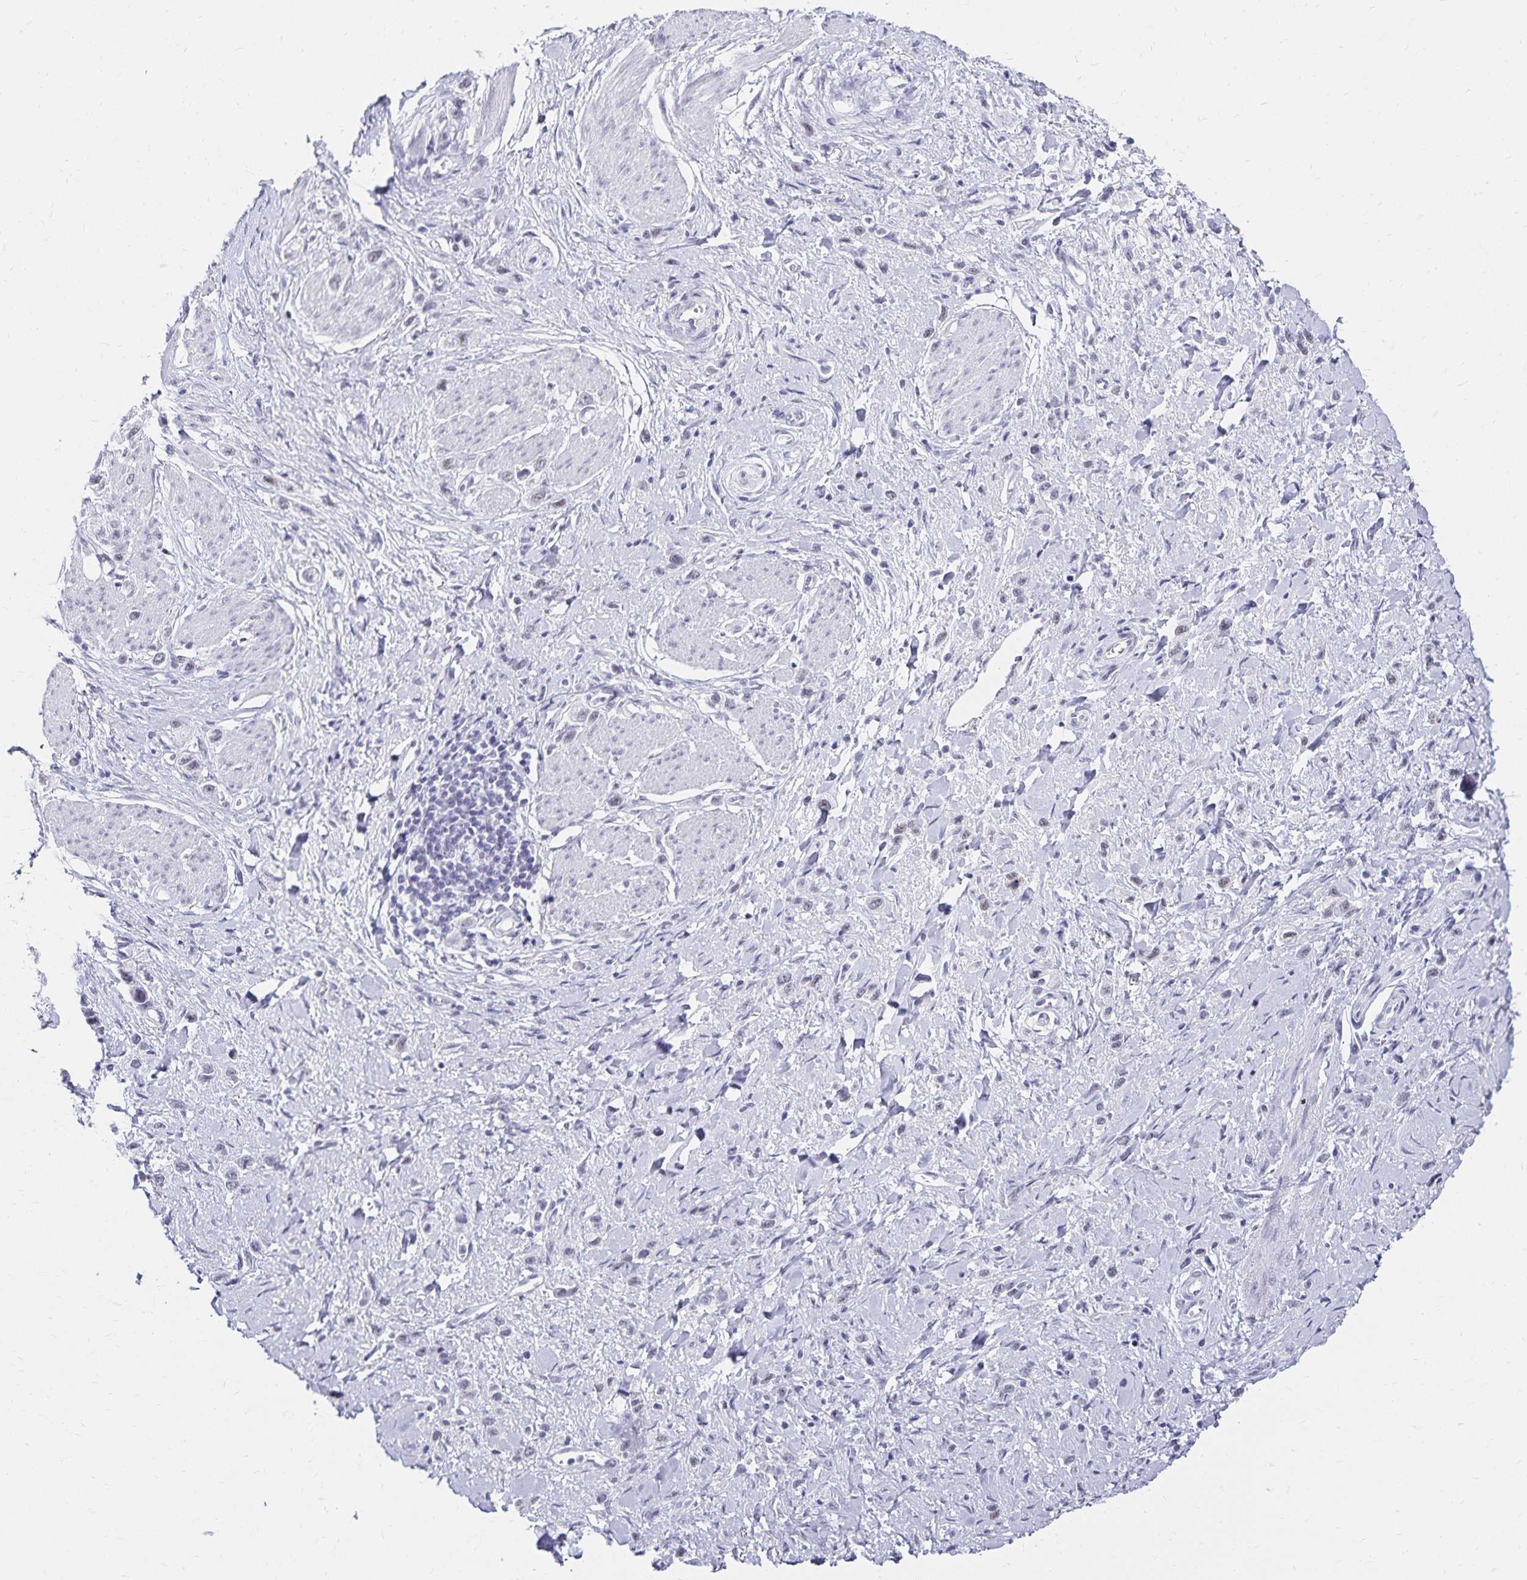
{"staining": {"intensity": "negative", "quantity": "none", "location": "none"}, "tissue": "stomach cancer", "cell_type": "Tumor cells", "image_type": "cancer", "snomed": [{"axis": "morphology", "description": "Adenocarcinoma, NOS"}, {"axis": "topography", "description": "Stomach"}], "caption": "An immunohistochemistry histopathology image of stomach cancer is shown. There is no staining in tumor cells of stomach cancer.", "gene": "C20orf85", "patient": {"sex": "female", "age": 65}}